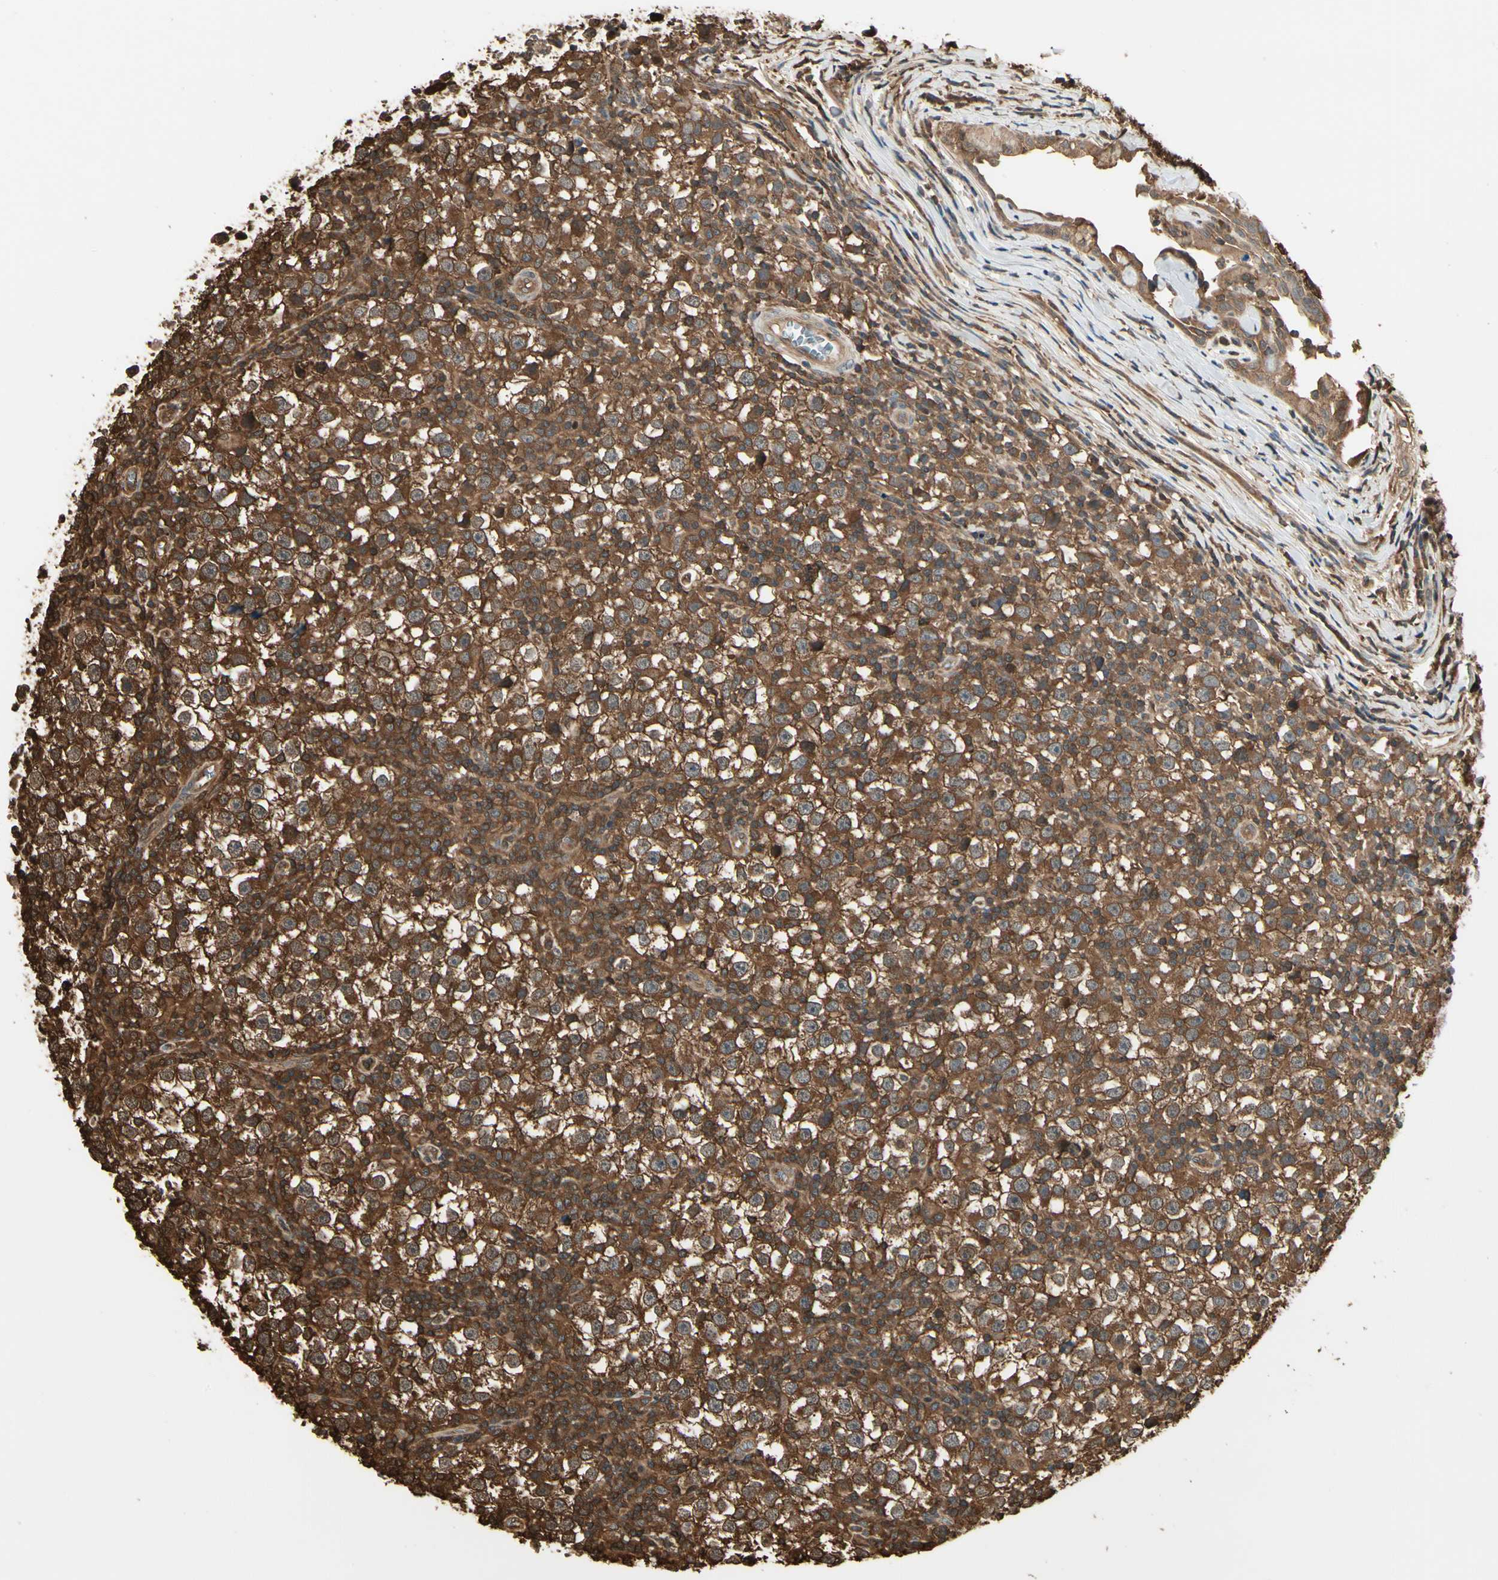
{"staining": {"intensity": "strong", "quantity": ">75%", "location": "cytoplasmic/membranous"}, "tissue": "testis cancer", "cell_type": "Tumor cells", "image_type": "cancer", "snomed": [{"axis": "morphology", "description": "Seminoma, NOS"}, {"axis": "topography", "description": "Testis"}], "caption": "A photomicrograph of testis seminoma stained for a protein demonstrates strong cytoplasmic/membranous brown staining in tumor cells. (brown staining indicates protein expression, while blue staining denotes nuclei).", "gene": "YWHAE", "patient": {"sex": "male", "age": 65}}